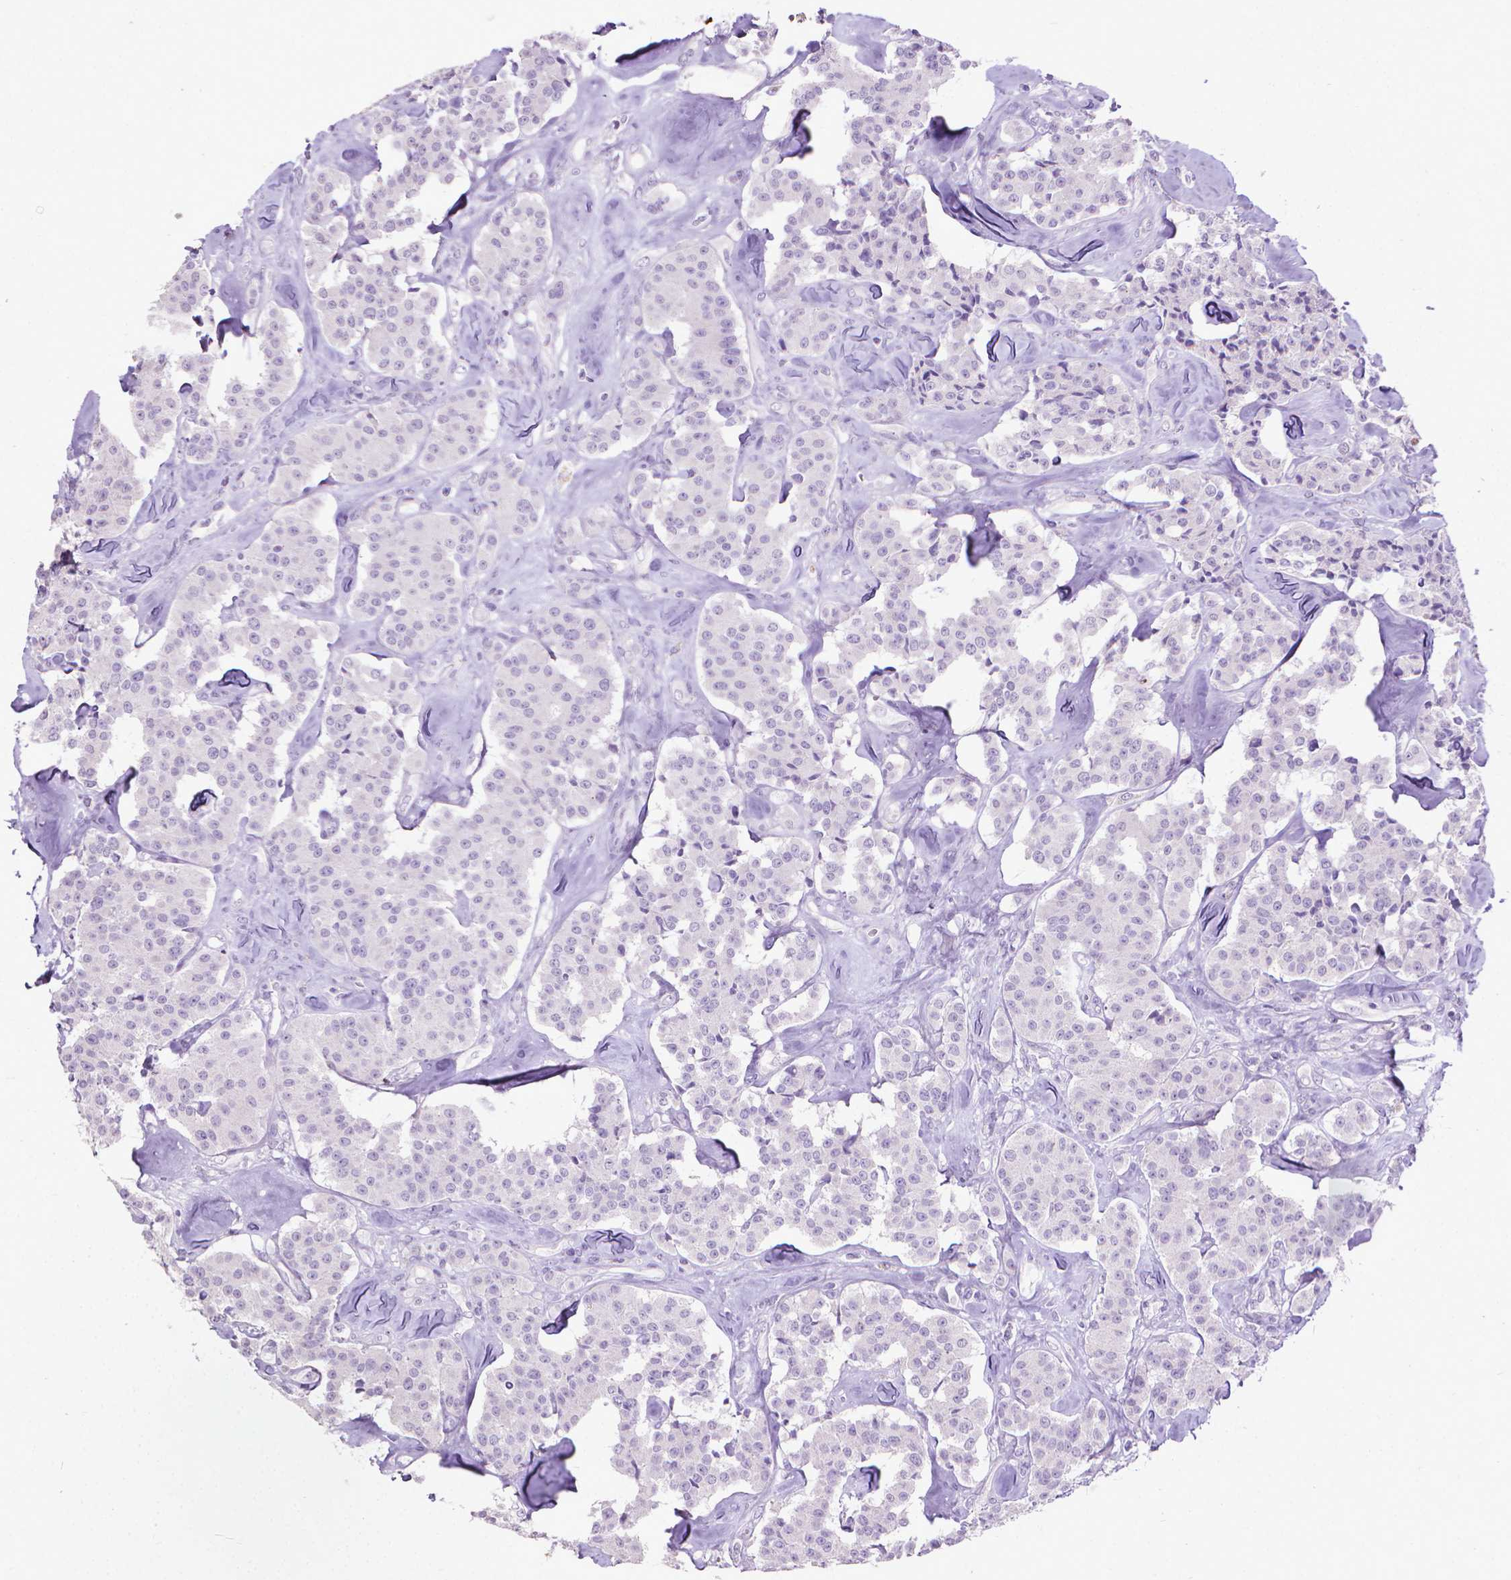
{"staining": {"intensity": "negative", "quantity": "none", "location": "none"}, "tissue": "carcinoid", "cell_type": "Tumor cells", "image_type": "cancer", "snomed": [{"axis": "morphology", "description": "Carcinoid, malignant, NOS"}, {"axis": "topography", "description": "Pancreas"}], "caption": "Immunohistochemistry histopathology image of neoplastic tissue: human malignant carcinoid stained with DAB (3,3'-diaminobenzidine) displays no significant protein staining in tumor cells.", "gene": "KRT5", "patient": {"sex": "male", "age": 41}}